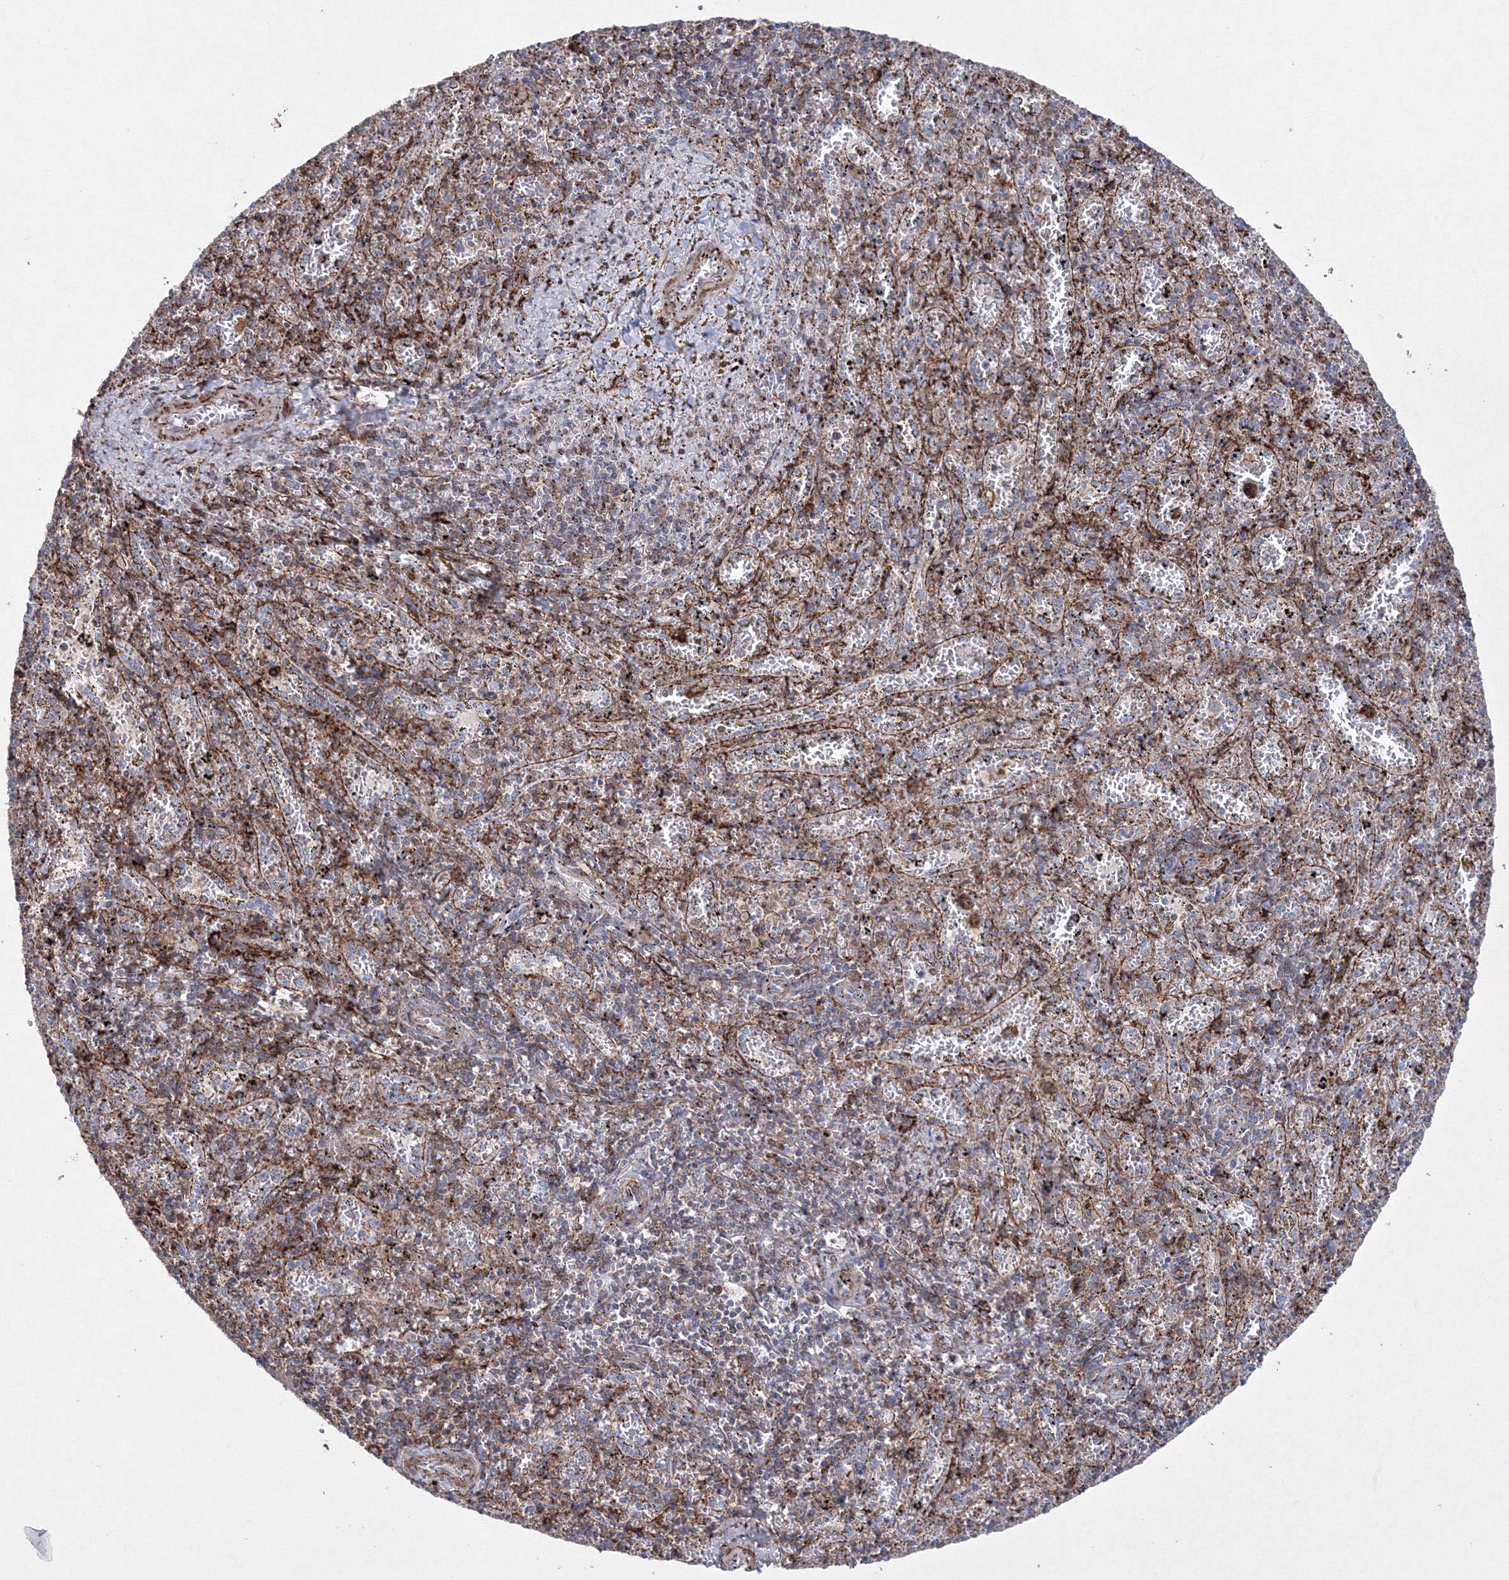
{"staining": {"intensity": "moderate", "quantity": "<25%", "location": "cytoplasmic/membranous"}, "tissue": "spleen", "cell_type": "Cells in red pulp", "image_type": "normal", "snomed": [{"axis": "morphology", "description": "Normal tissue, NOS"}, {"axis": "topography", "description": "Spleen"}], "caption": "A micrograph of human spleen stained for a protein exhibits moderate cytoplasmic/membranous brown staining in cells in red pulp. (DAB IHC, brown staining for protein, blue staining for nuclei).", "gene": "GPR82", "patient": {"sex": "male", "age": 11}}